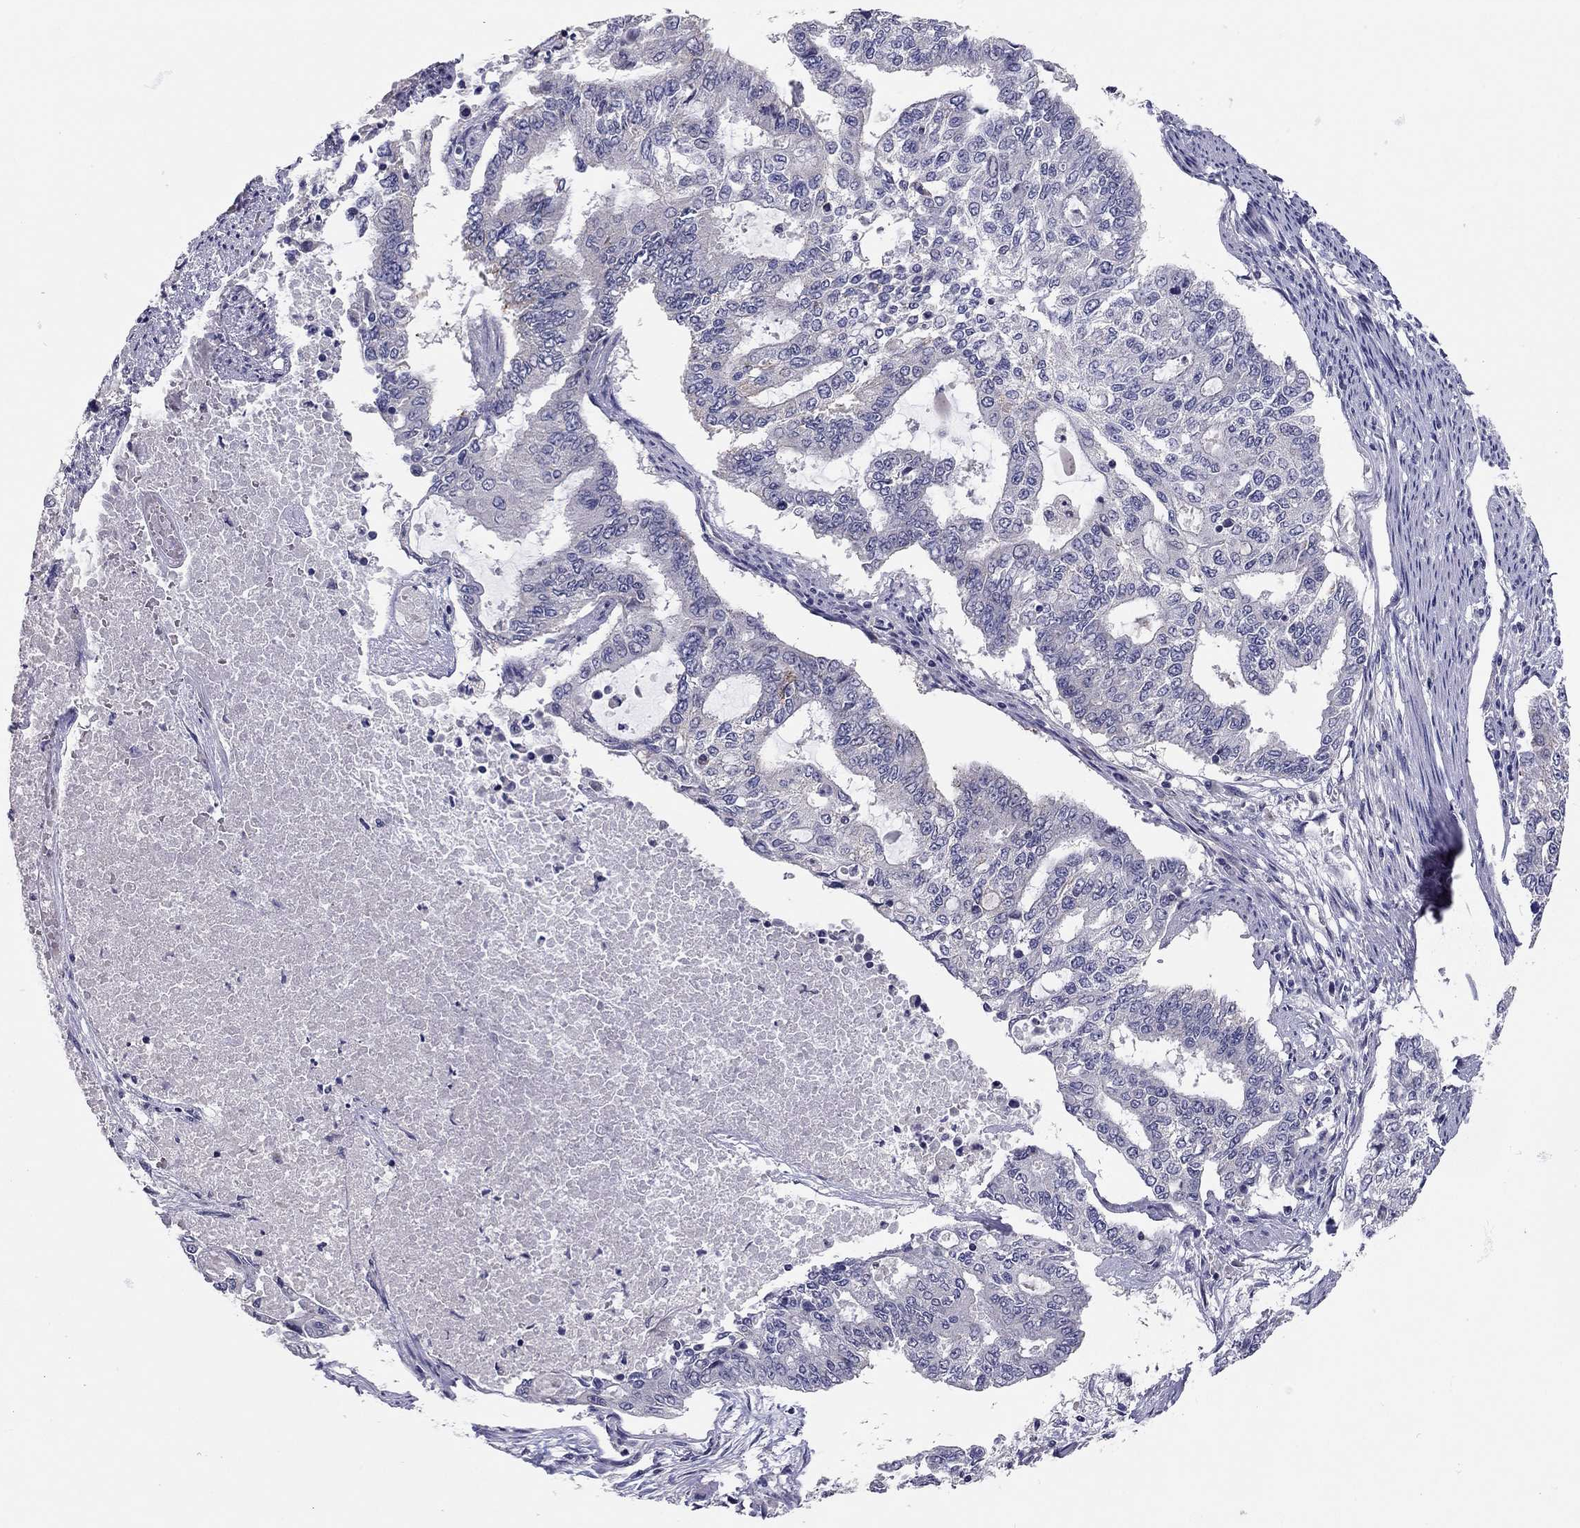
{"staining": {"intensity": "negative", "quantity": "none", "location": "none"}, "tissue": "endometrial cancer", "cell_type": "Tumor cells", "image_type": "cancer", "snomed": [{"axis": "morphology", "description": "Adenocarcinoma, NOS"}, {"axis": "topography", "description": "Uterus"}], "caption": "This is an immunohistochemistry (IHC) micrograph of endometrial adenocarcinoma. There is no expression in tumor cells.", "gene": "SCARB1", "patient": {"sex": "female", "age": 59}}